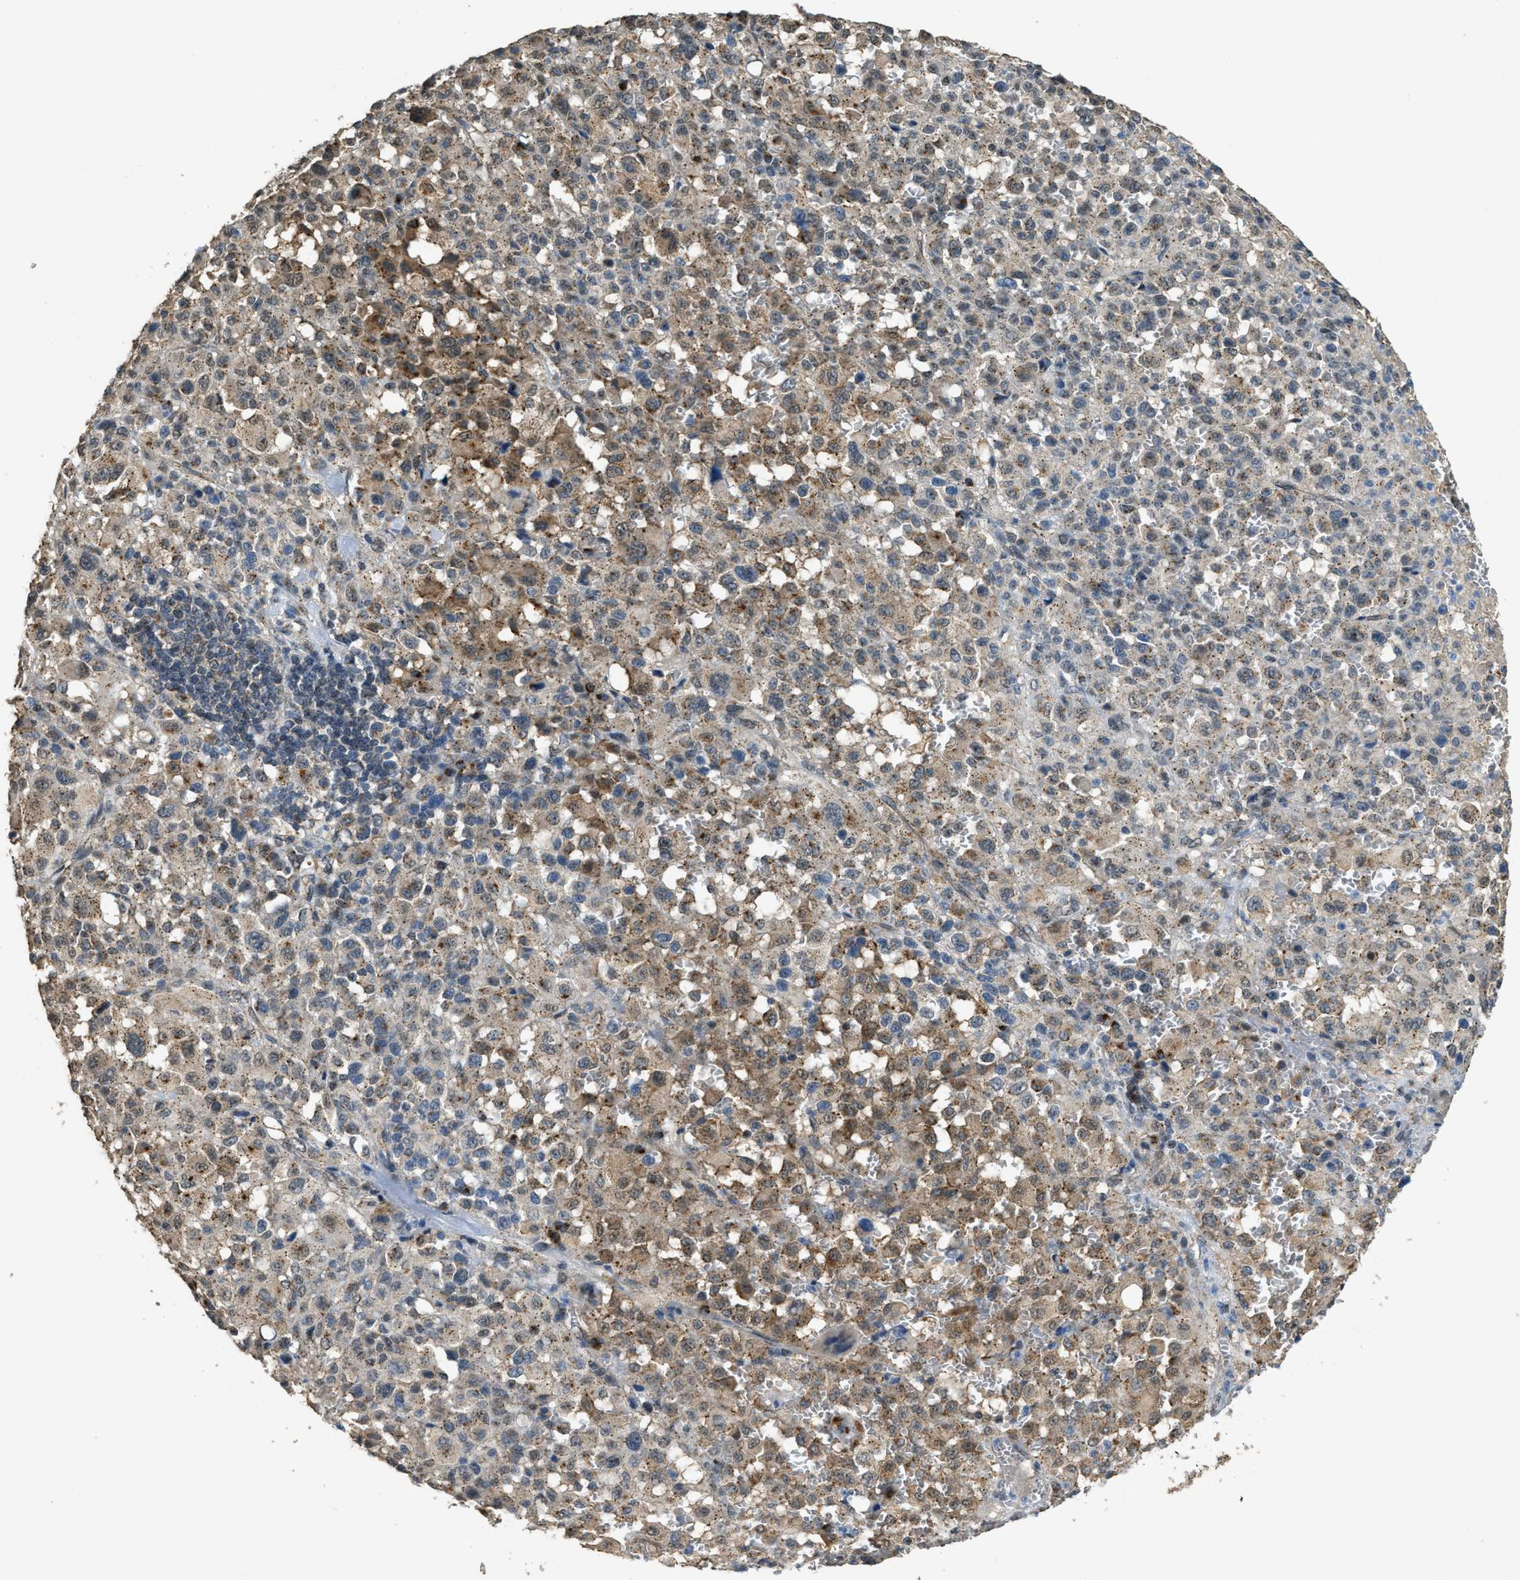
{"staining": {"intensity": "moderate", "quantity": ">75%", "location": "cytoplasmic/membranous"}, "tissue": "melanoma", "cell_type": "Tumor cells", "image_type": "cancer", "snomed": [{"axis": "morphology", "description": "Malignant melanoma, Metastatic site"}, {"axis": "topography", "description": "Skin"}], "caption": "Malignant melanoma (metastatic site) tissue shows moderate cytoplasmic/membranous expression in about >75% of tumor cells, visualized by immunohistochemistry.", "gene": "IPO7", "patient": {"sex": "female", "age": 74}}